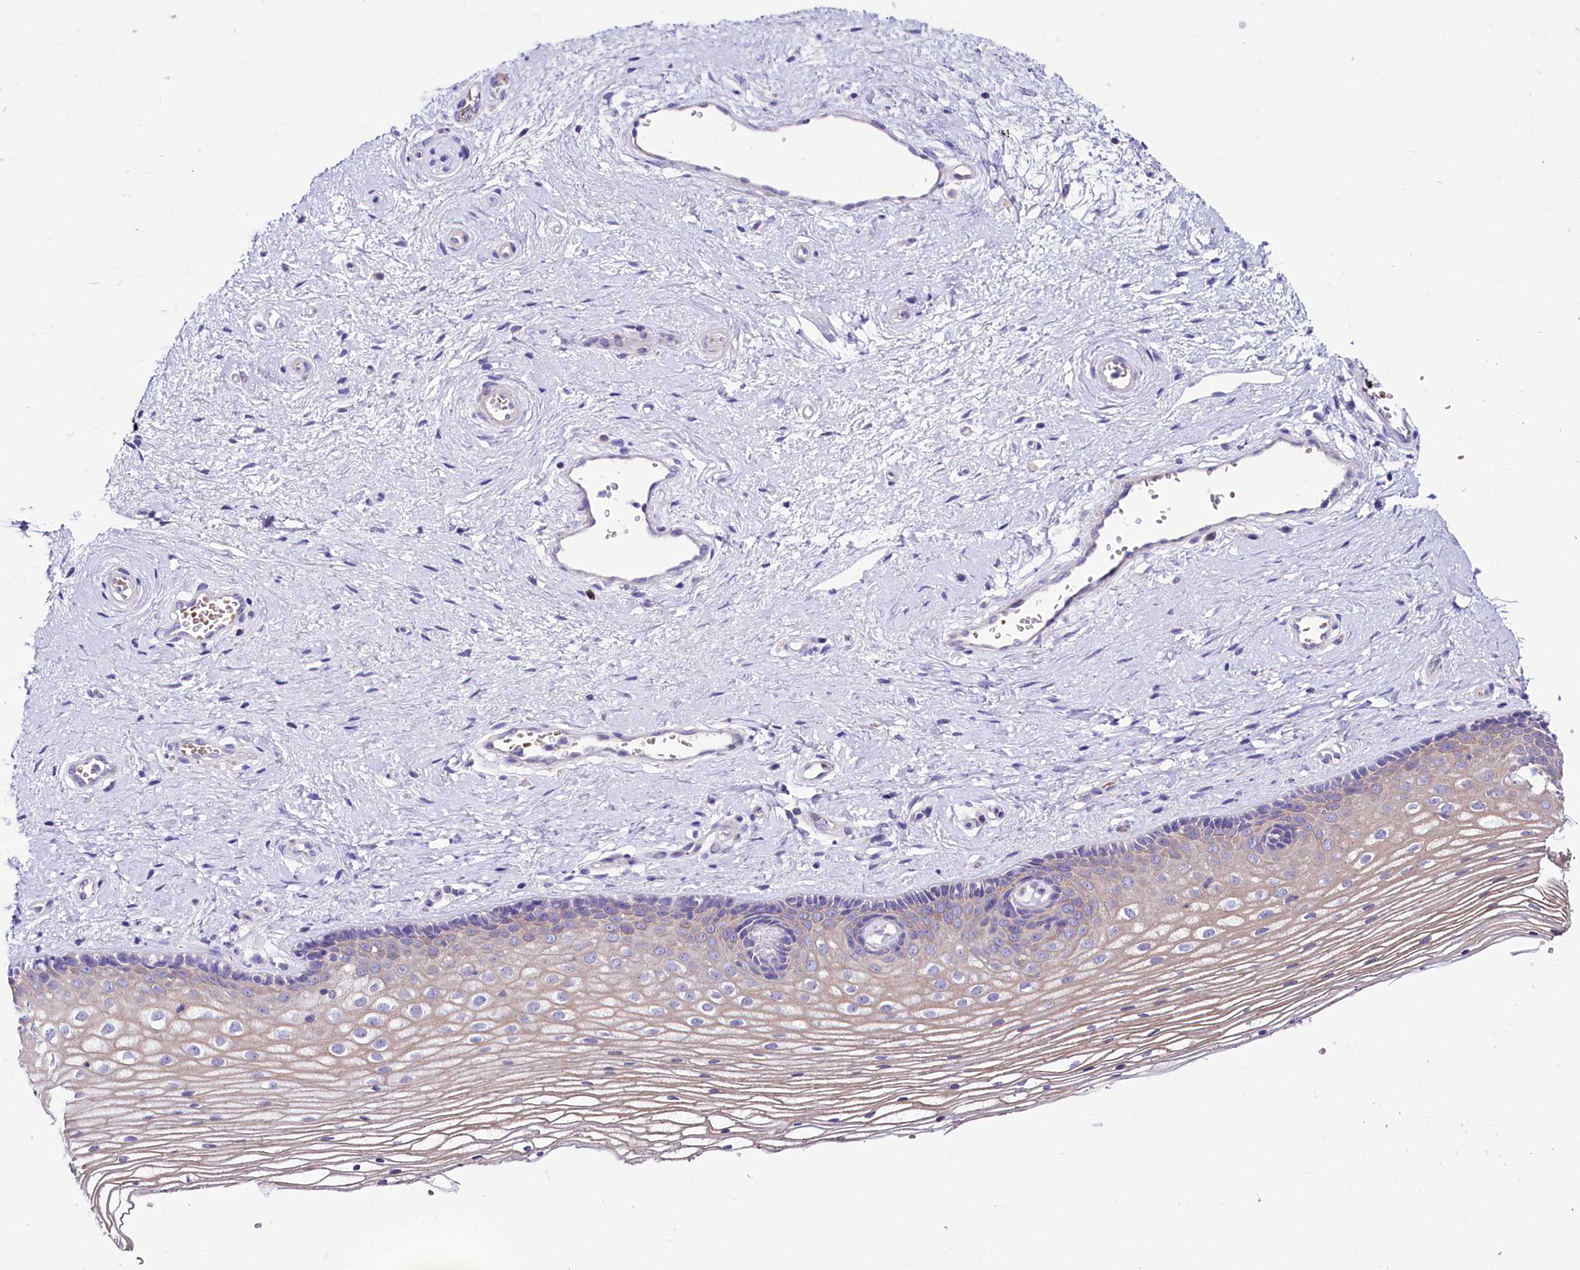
{"staining": {"intensity": "negative", "quantity": "none", "location": "none"}, "tissue": "vagina", "cell_type": "Squamous epithelial cells", "image_type": "normal", "snomed": [{"axis": "morphology", "description": "Normal tissue, NOS"}, {"axis": "topography", "description": "Vagina"}], "caption": "Squamous epithelial cells show no significant protein expression in unremarkable vagina. (DAB (3,3'-diaminobenzidine) immunohistochemistry (IHC), high magnification).", "gene": "ABHD5", "patient": {"sex": "female", "age": 46}}